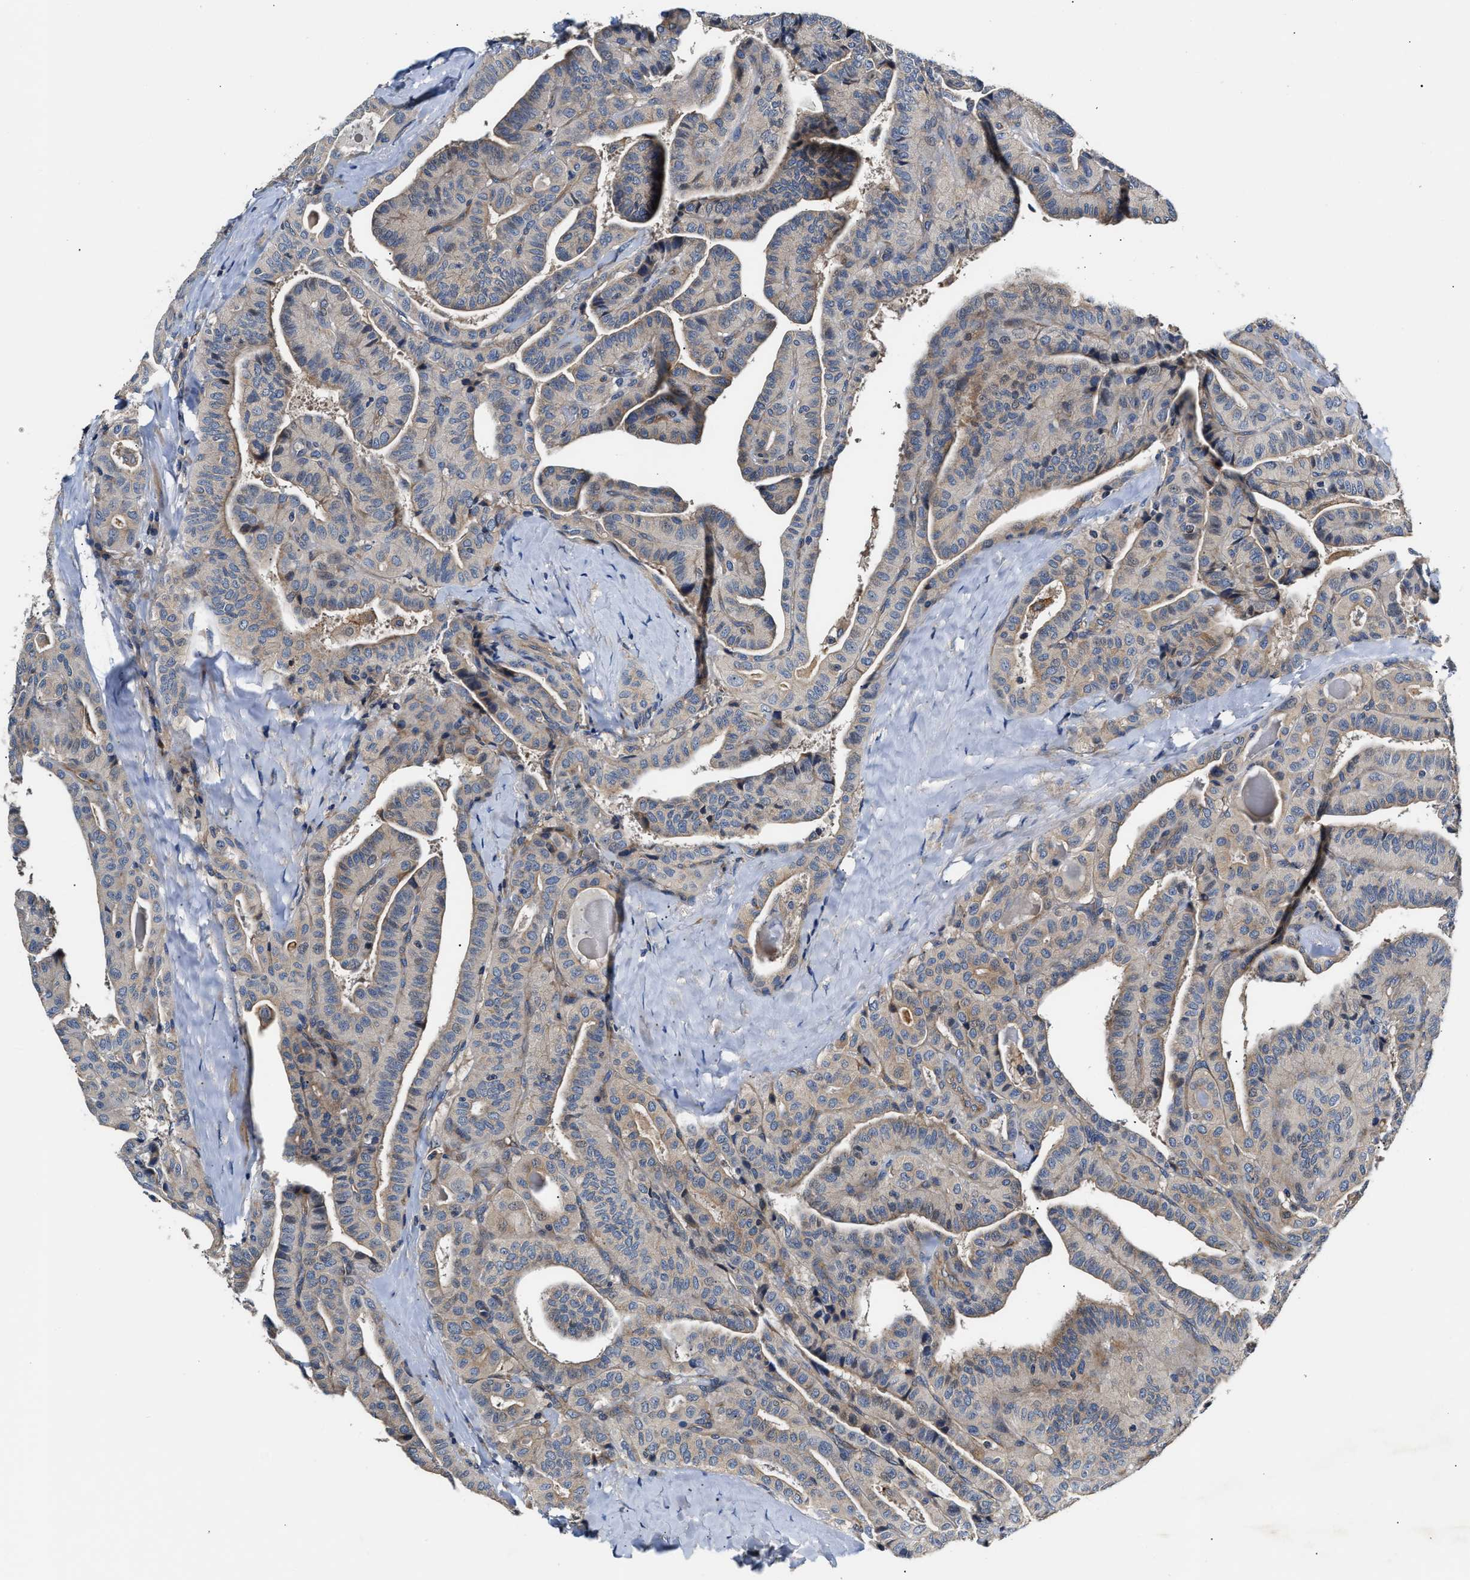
{"staining": {"intensity": "negative", "quantity": "none", "location": "none"}, "tissue": "thyroid cancer", "cell_type": "Tumor cells", "image_type": "cancer", "snomed": [{"axis": "morphology", "description": "Papillary adenocarcinoma, NOS"}, {"axis": "topography", "description": "Thyroid gland"}], "caption": "A high-resolution histopathology image shows IHC staining of papillary adenocarcinoma (thyroid), which demonstrates no significant expression in tumor cells.", "gene": "TEX2", "patient": {"sex": "male", "age": 77}}